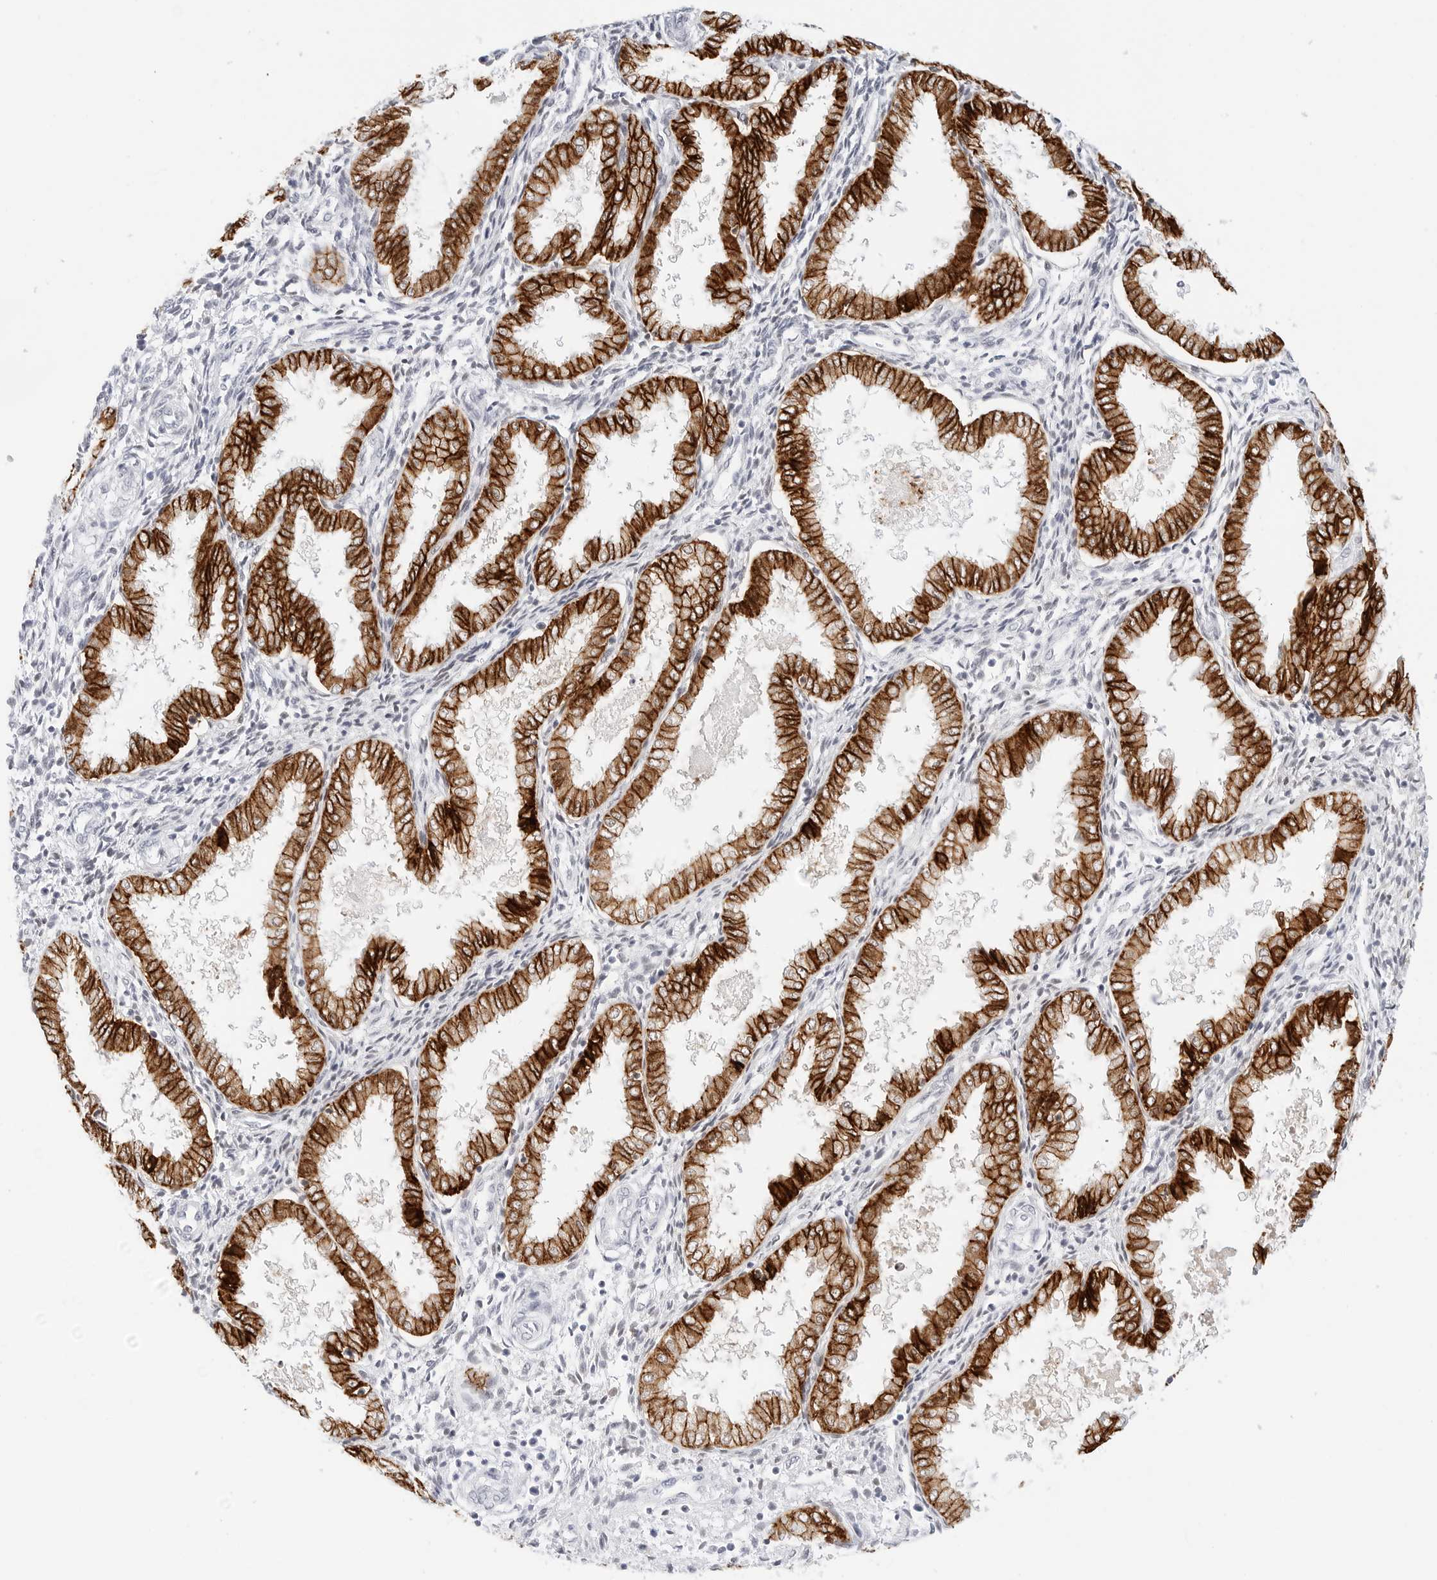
{"staining": {"intensity": "negative", "quantity": "none", "location": "none"}, "tissue": "endometrium", "cell_type": "Cells in endometrial stroma", "image_type": "normal", "snomed": [{"axis": "morphology", "description": "Normal tissue, NOS"}, {"axis": "topography", "description": "Endometrium"}], "caption": "An immunohistochemistry (IHC) image of benign endometrium is shown. There is no staining in cells in endometrial stroma of endometrium.", "gene": "CDH1", "patient": {"sex": "female", "age": 33}}